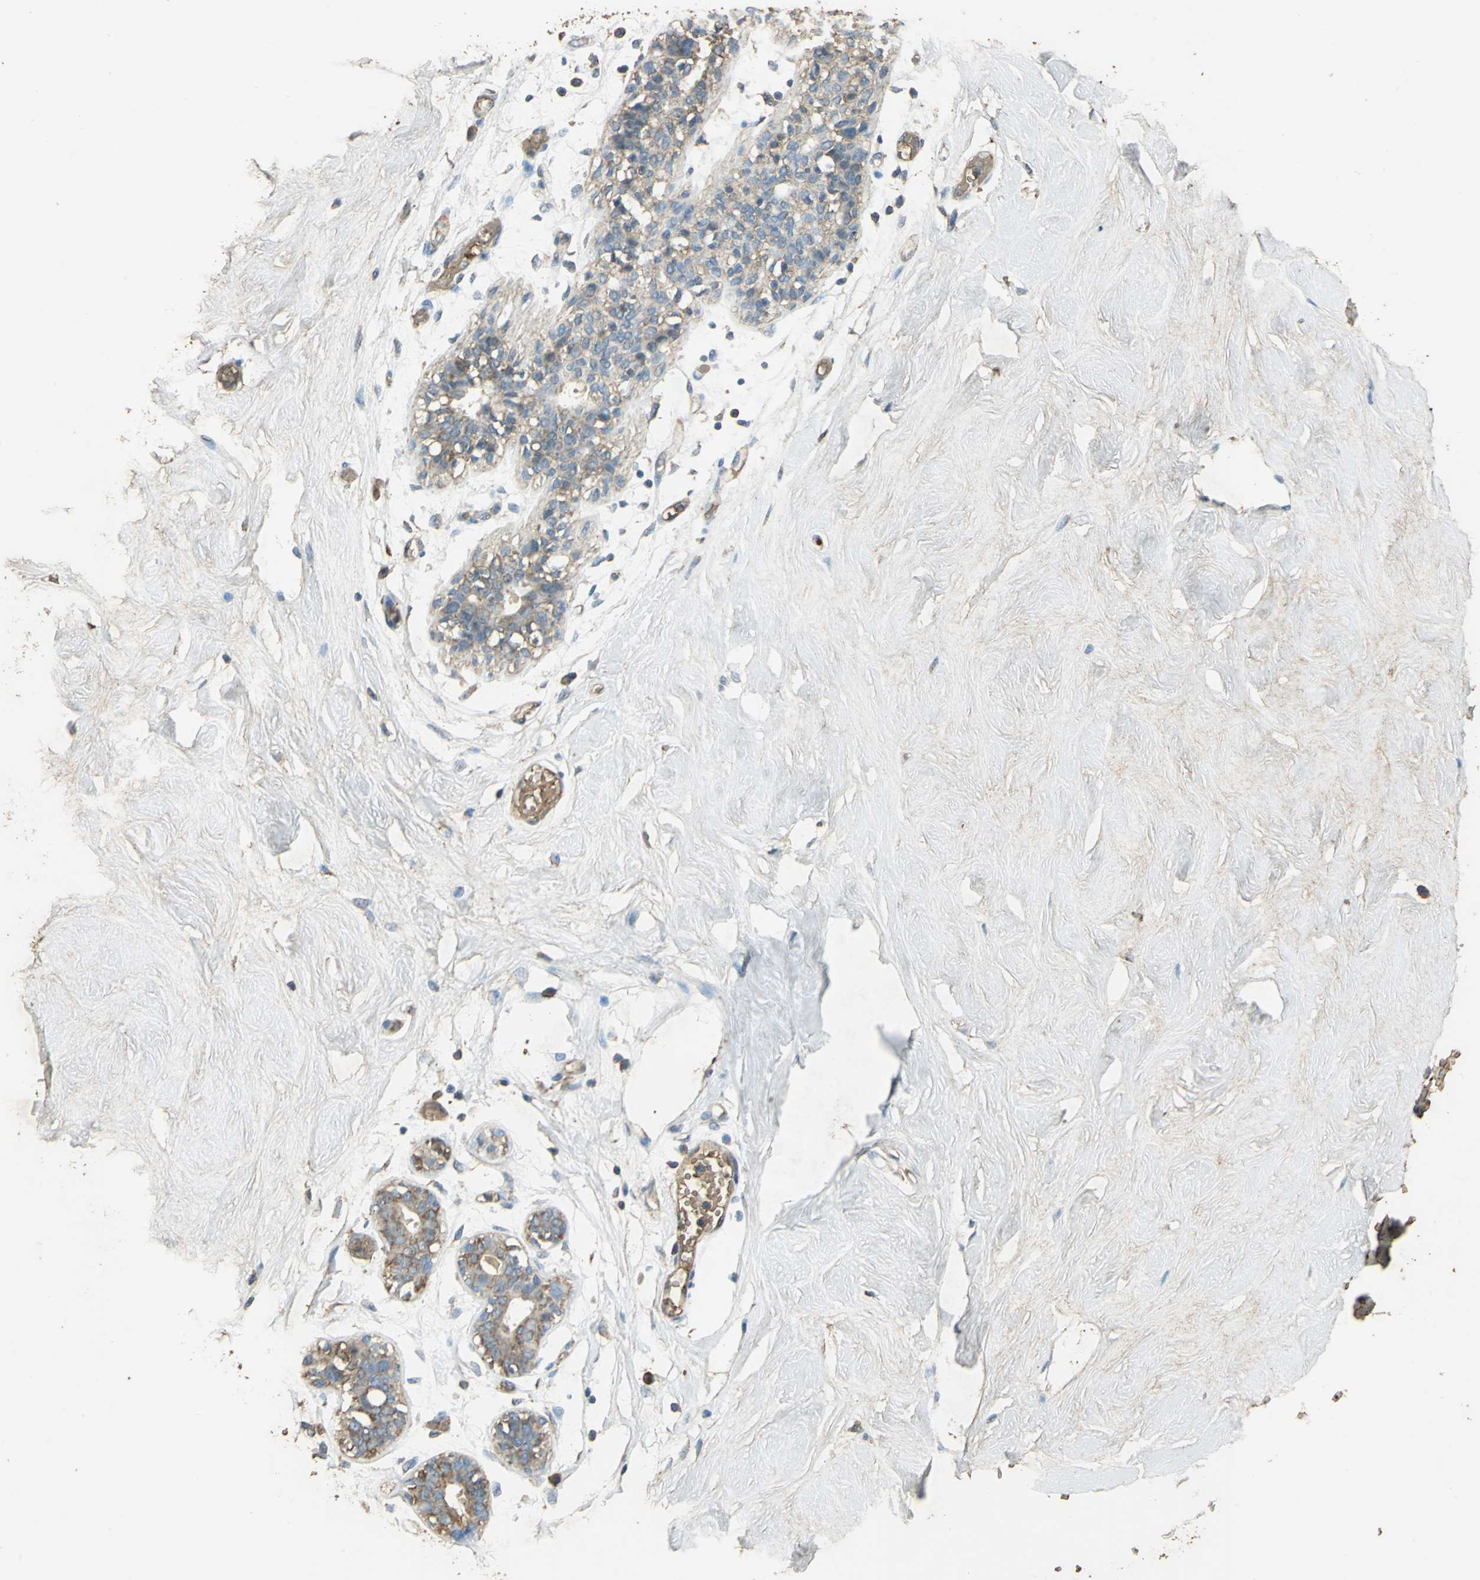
{"staining": {"intensity": "strong", "quantity": ">75%", "location": "cytoplasmic/membranous"}, "tissue": "breast", "cell_type": "Adipocytes", "image_type": "normal", "snomed": [{"axis": "morphology", "description": "Normal tissue, NOS"}, {"axis": "topography", "description": "Breast"}, {"axis": "topography", "description": "Soft tissue"}], "caption": "Immunohistochemistry (IHC) of unremarkable breast demonstrates high levels of strong cytoplasmic/membranous expression in about >75% of adipocytes.", "gene": "TRAPPC2", "patient": {"sex": "female", "age": 25}}